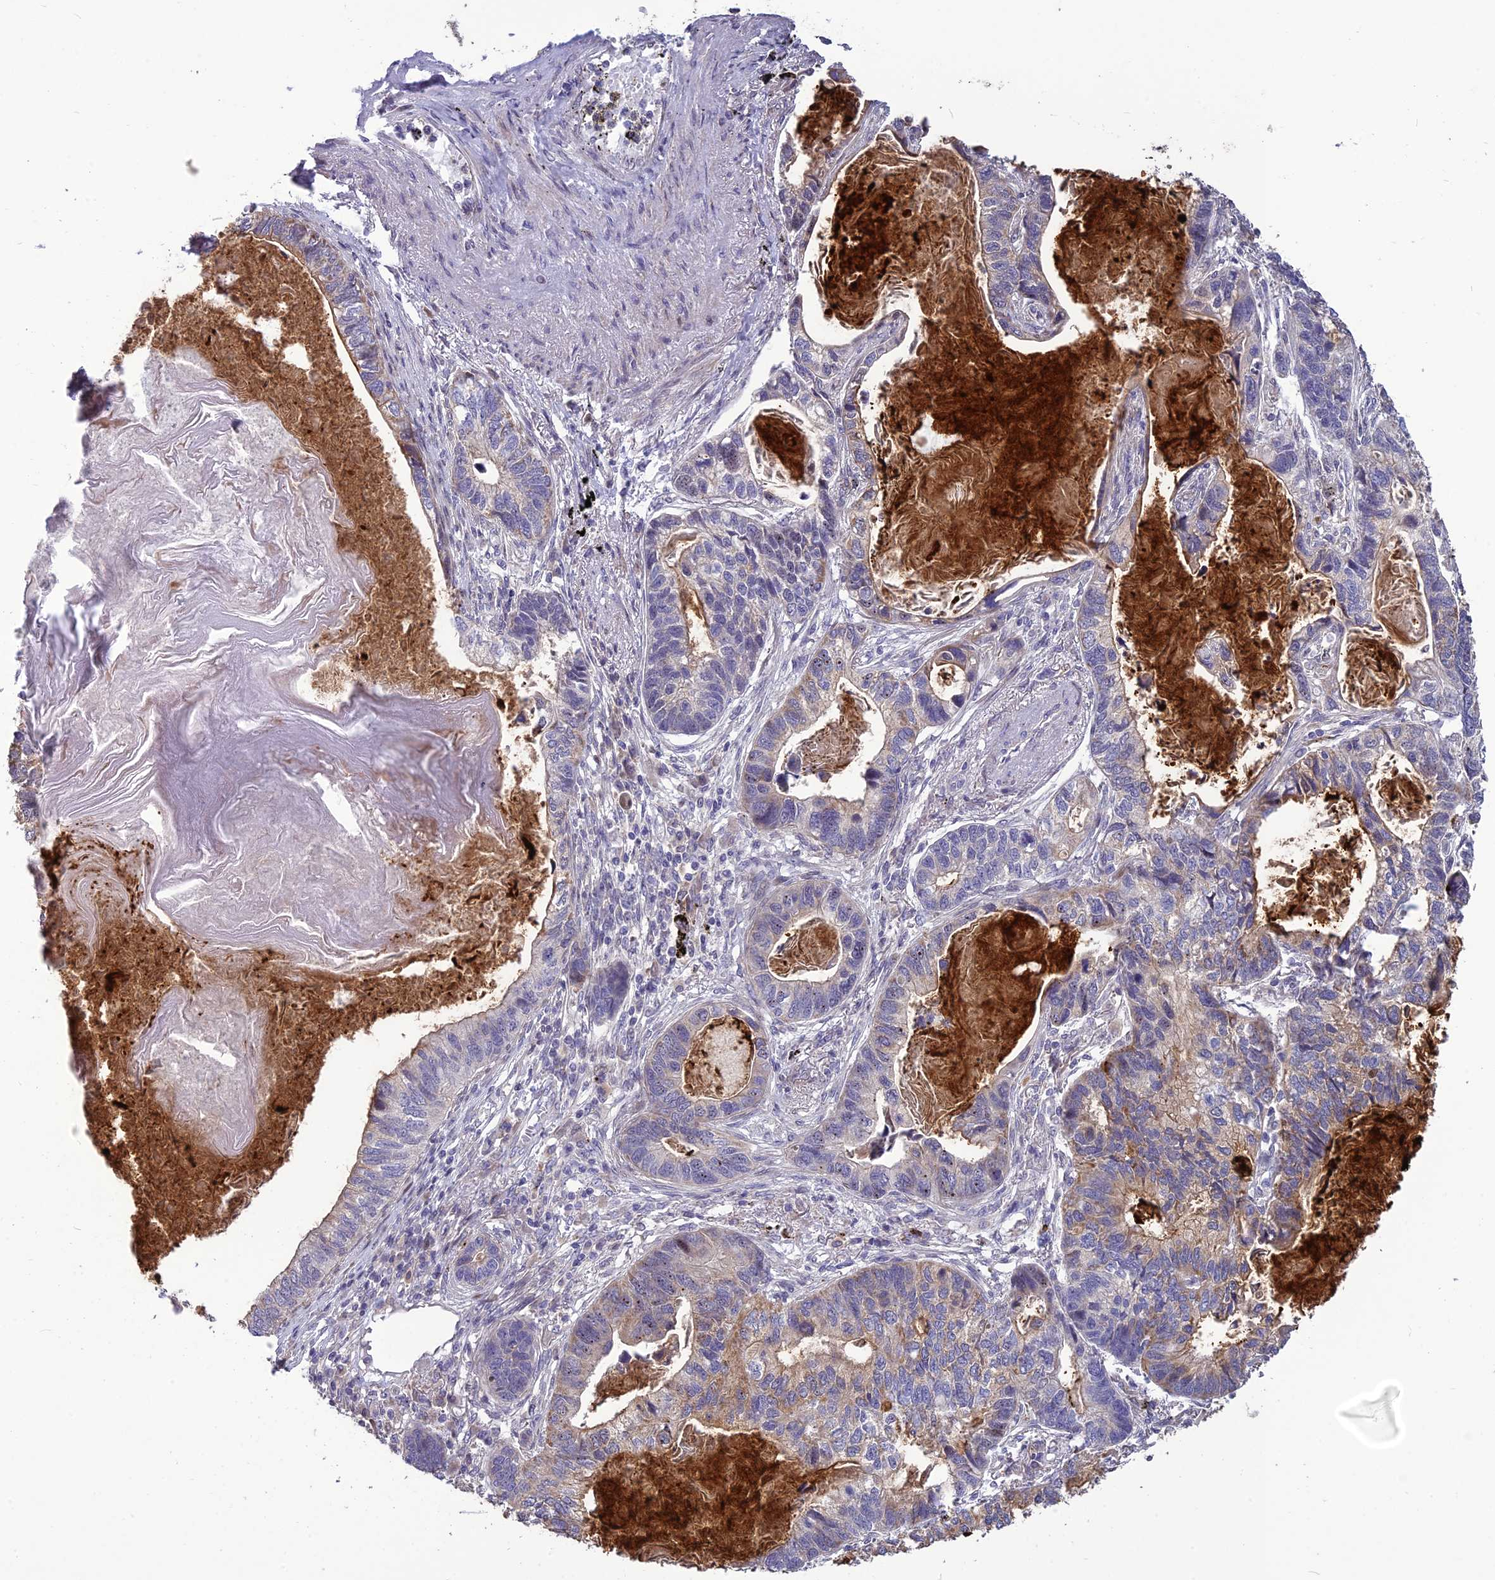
{"staining": {"intensity": "weak", "quantity": "<25%", "location": "cytoplasmic/membranous"}, "tissue": "lung cancer", "cell_type": "Tumor cells", "image_type": "cancer", "snomed": [{"axis": "morphology", "description": "Adenocarcinoma, NOS"}, {"axis": "topography", "description": "Lung"}], "caption": "Tumor cells show no significant protein positivity in lung cancer.", "gene": "SPG21", "patient": {"sex": "male", "age": 67}}